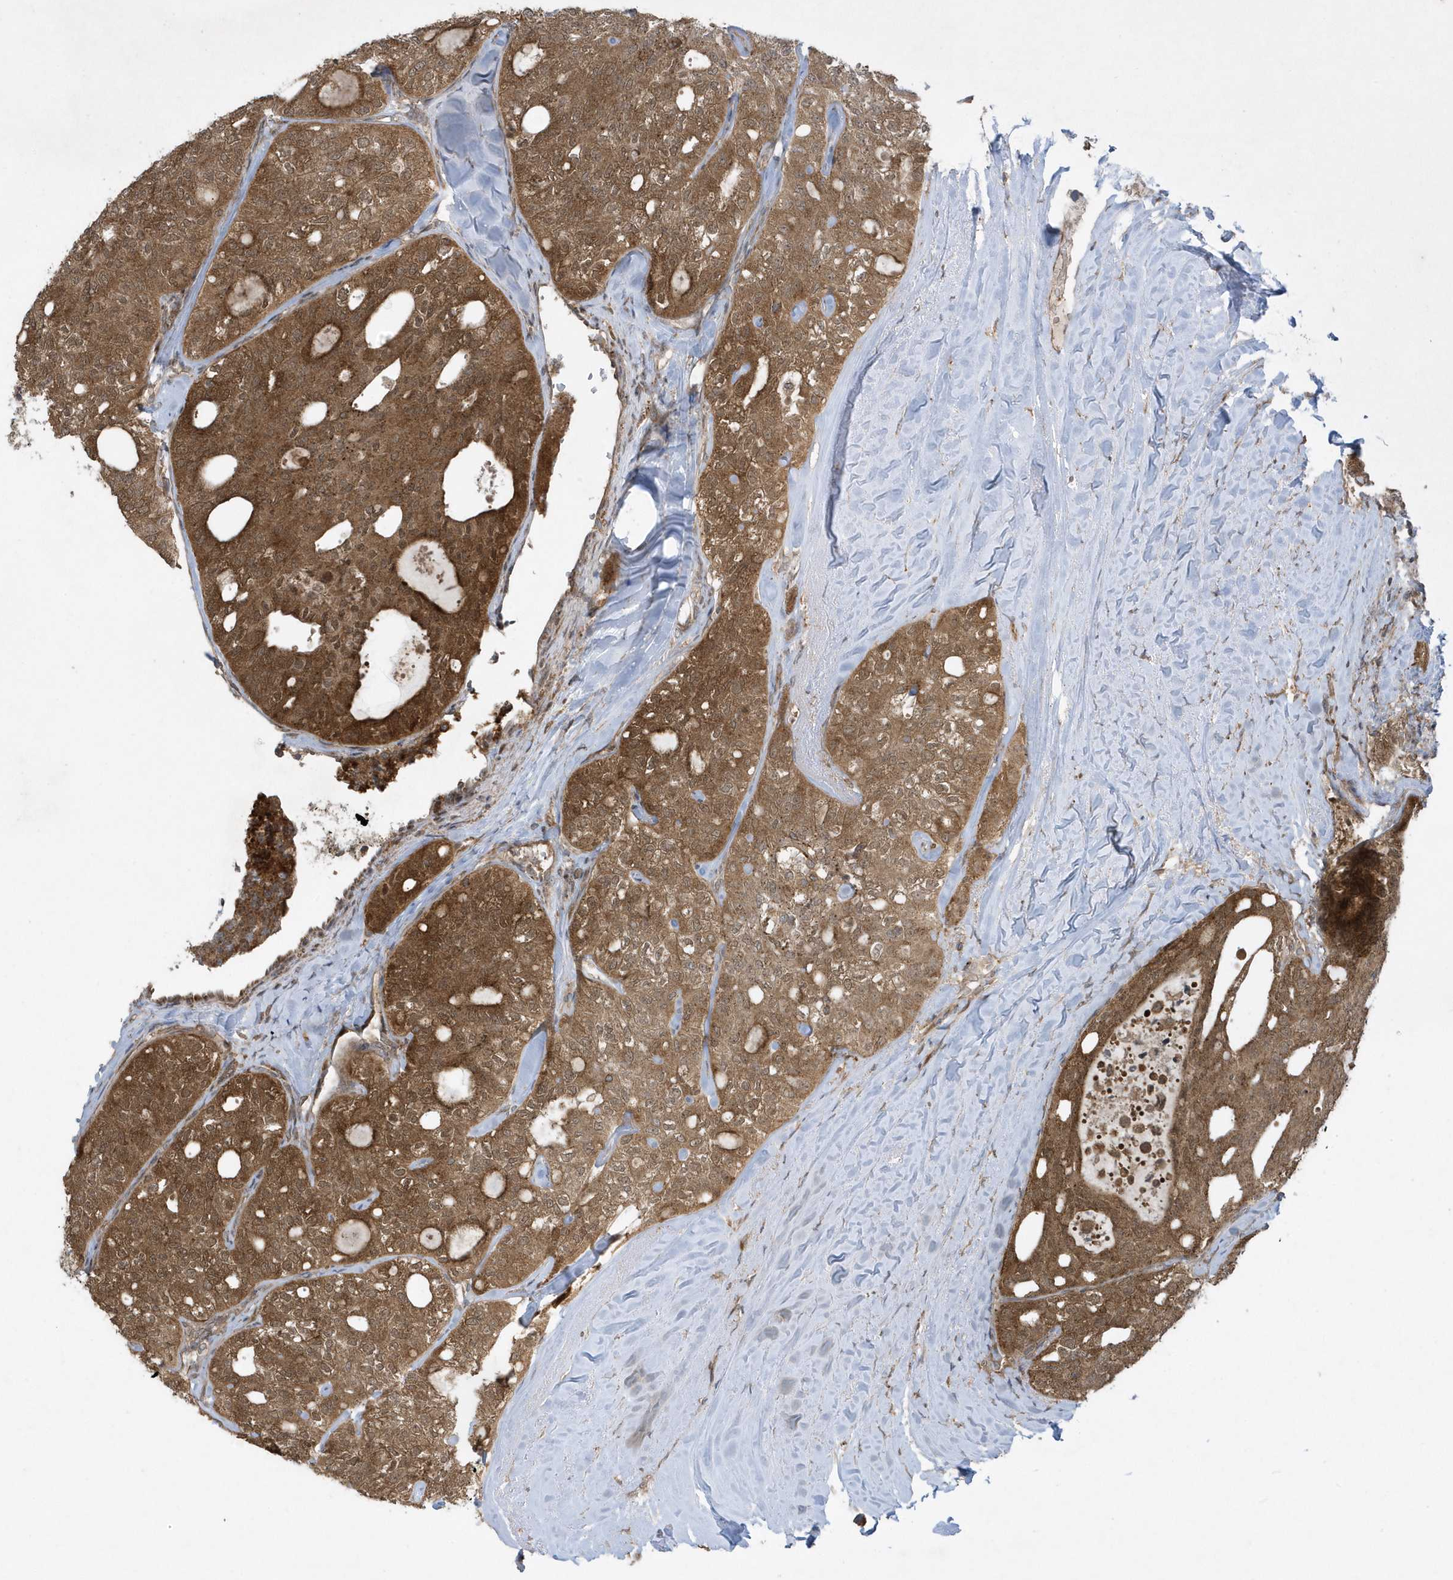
{"staining": {"intensity": "moderate", "quantity": ">75%", "location": "cytoplasmic/membranous"}, "tissue": "thyroid cancer", "cell_type": "Tumor cells", "image_type": "cancer", "snomed": [{"axis": "morphology", "description": "Follicular adenoma carcinoma, NOS"}, {"axis": "topography", "description": "Thyroid gland"}], "caption": "Moderate cytoplasmic/membranous expression is present in approximately >75% of tumor cells in thyroid follicular adenoma carcinoma.", "gene": "STAMBP", "patient": {"sex": "male", "age": 75}}